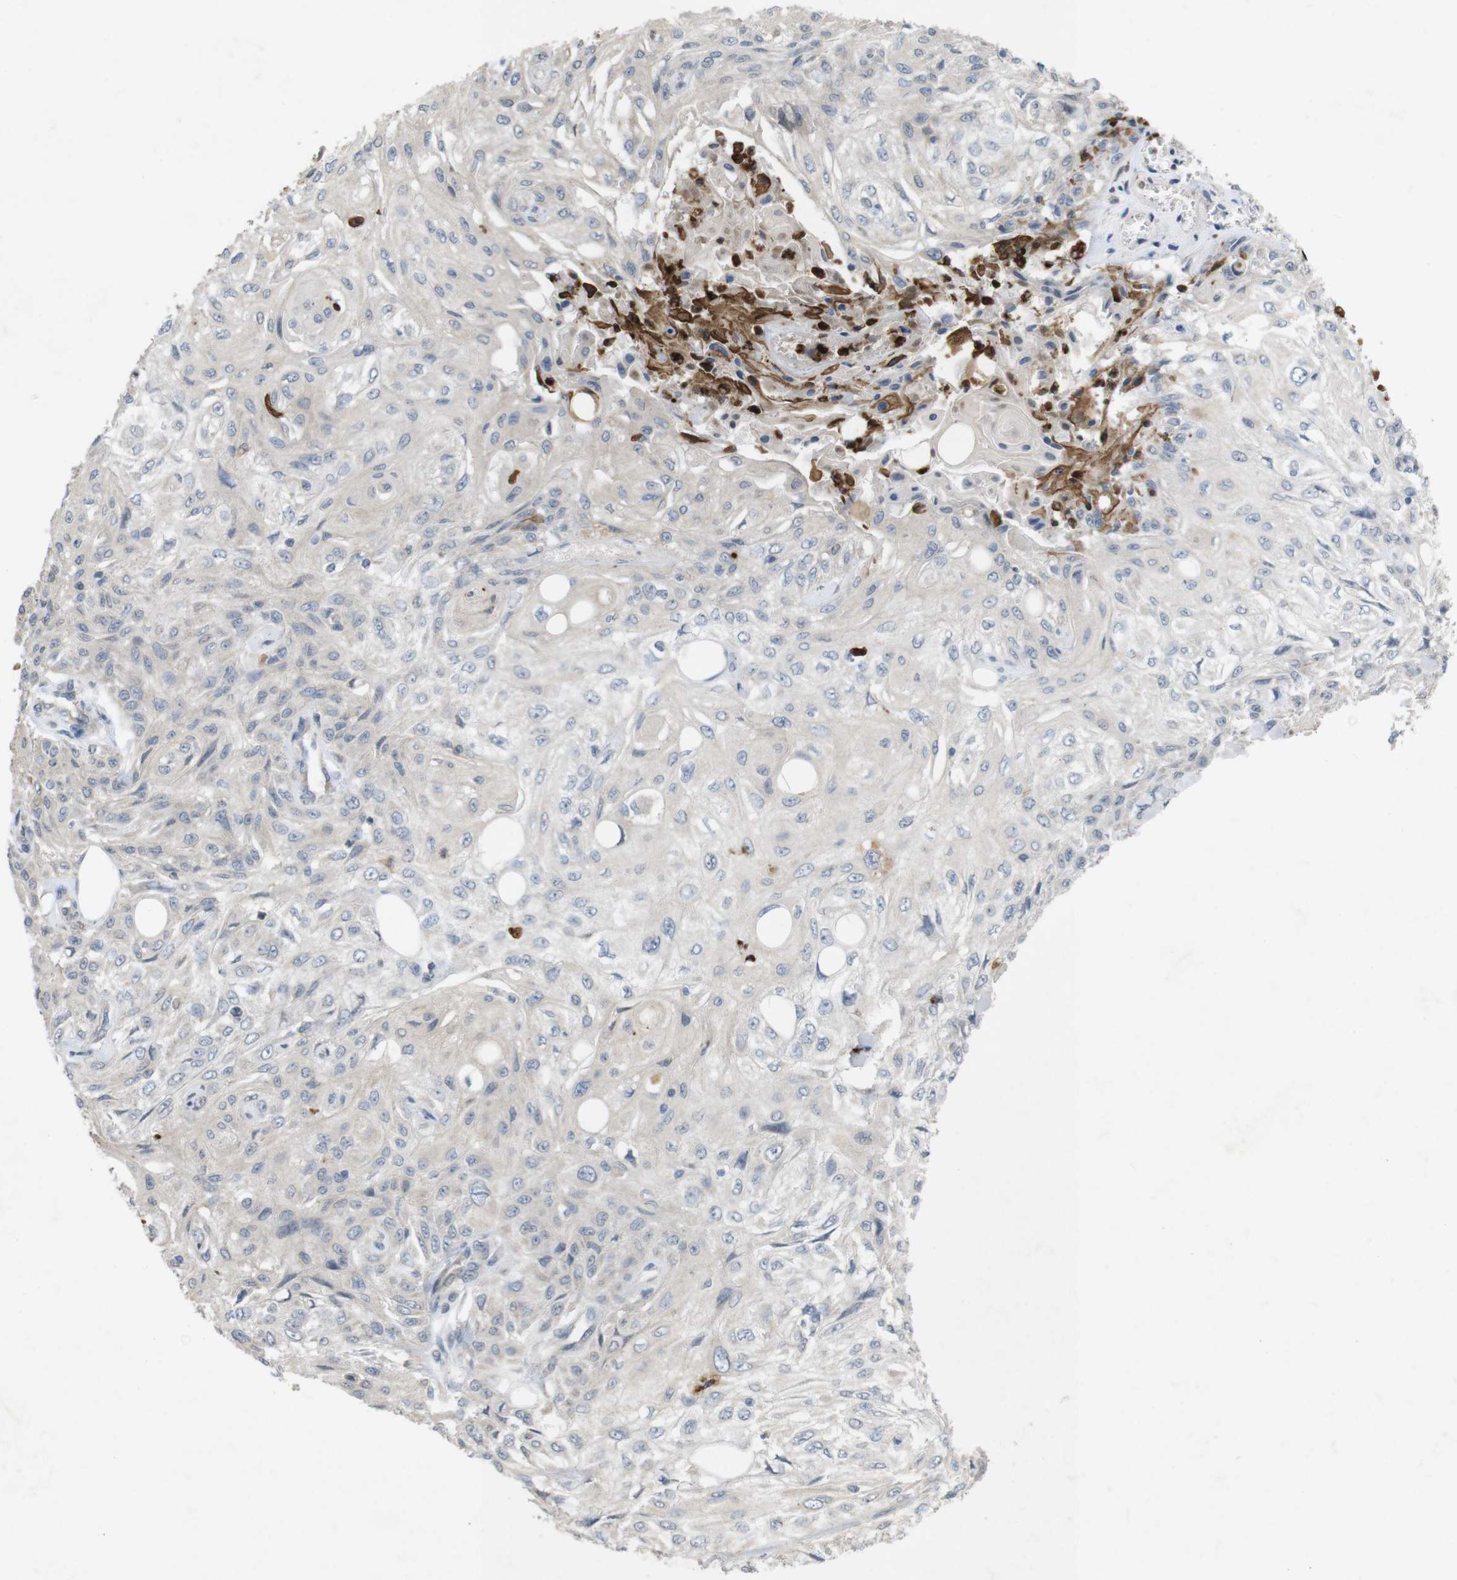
{"staining": {"intensity": "negative", "quantity": "none", "location": "none"}, "tissue": "skin cancer", "cell_type": "Tumor cells", "image_type": "cancer", "snomed": [{"axis": "morphology", "description": "Squamous cell carcinoma, NOS"}, {"axis": "topography", "description": "Skin"}], "caption": "Human squamous cell carcinoma (skin) stained for a protein using immunohistochemistry (IHC) demonstrates no positivity in tumor cells.", "gene": "TSPAN14", "patient": {"sex": "male", "age": 75}}